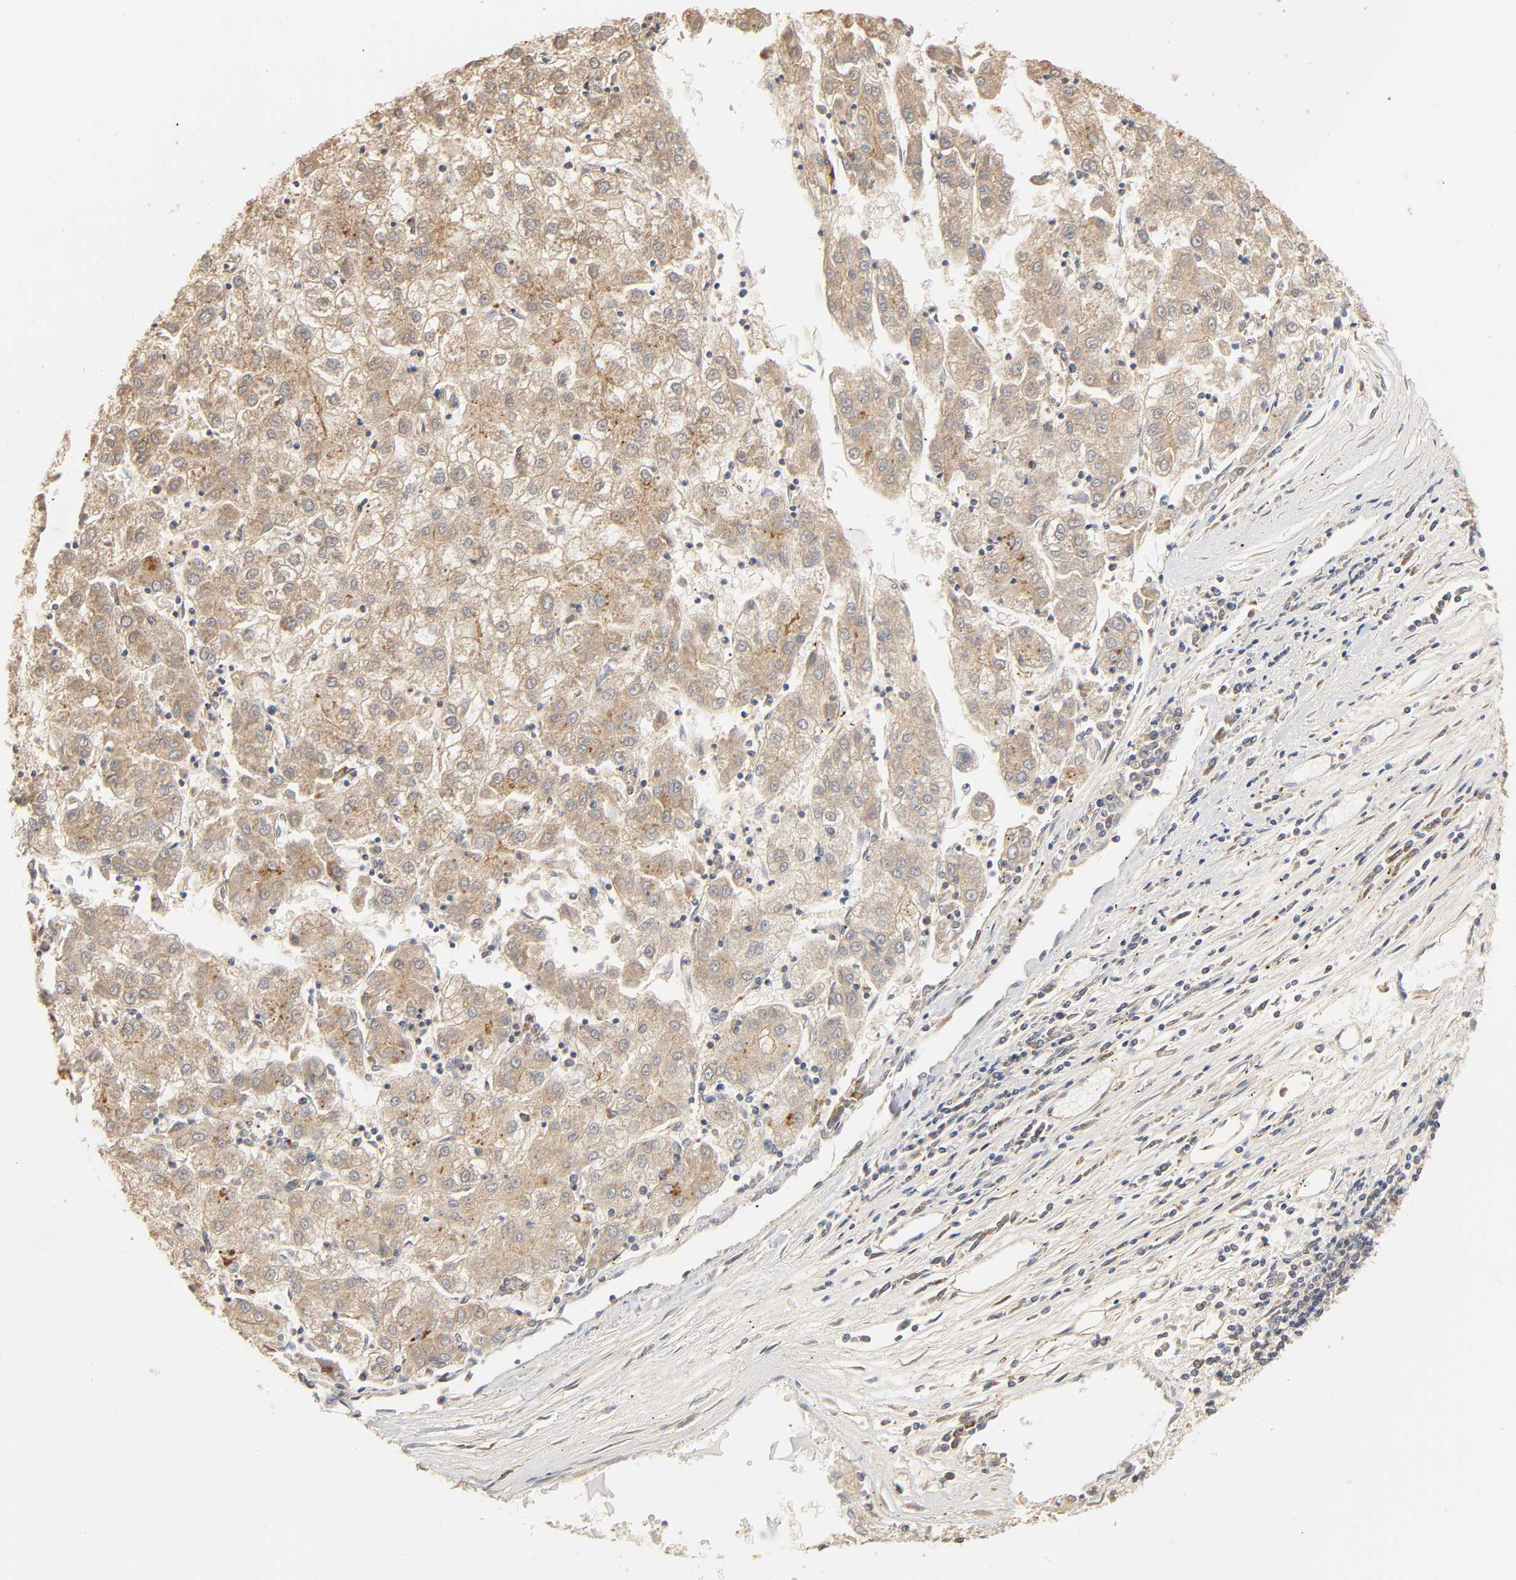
{"staining": {"intensity": "moderate", "quantity": ">75%", "location": "cytoplasmic/membranous"}, "tissue": "liver cancer", "cell_type": "Tumor cells", "image_type": "cancer", "snomed": [{"axis": "morphology", "description": "Carcinoma, Hepatocellular, NOS"}, {"axis": "topography", "description": "Liver"}], "caption": "There is medium levels of moderate cytoplasmic/membranous positivity in tumor cells of hepatocellular carcinoma (liver), as demonstrated by immunohistochemical staining (brown color).", "gene": "EPS8", "patient": {"sex": "male", "age": 72}}